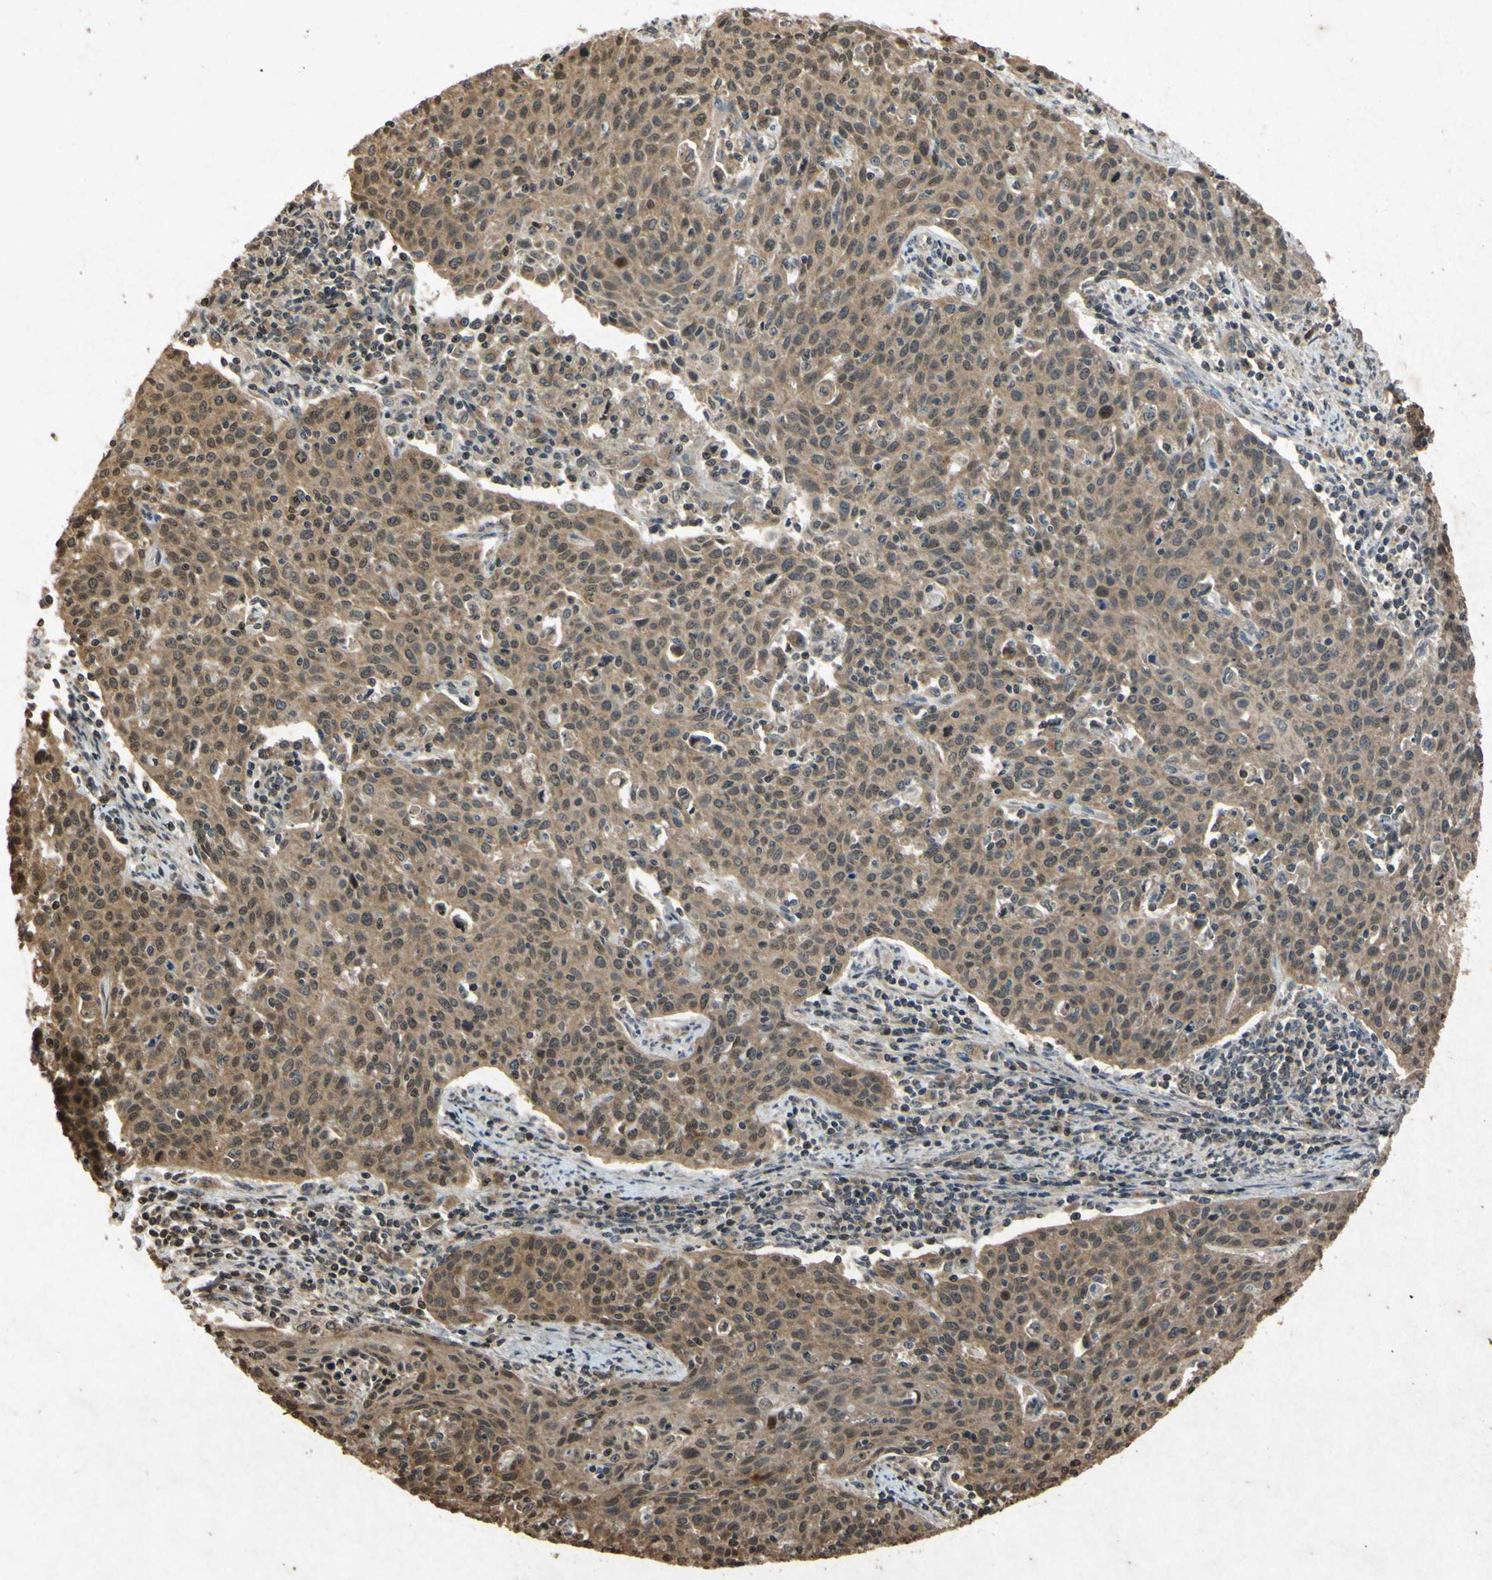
{"staining": {"intensity": "moderate", "quantity": ">75%", "location": "cytoplasmic/membranous,nuclear"}, "tissue": "cervical cancer", "cell_type": "Tumor cells", "image_type": "cancer", "snomed": [{"axis": "morphology", "description": "Squamous cell carcinoma, NOS"}, {"axis": "topography", "description": "Cervix"}], "caption": "A photomicrograph showing moderate cytoplasmic/membranous and nuclear expression in approximately >75% of tumor cells in cervical cancer (squamous cell carcinoma), as visualized by brown immunohistochemical staining.", "gene": "ATP6V1H", "patient": {"sex": "female", "age": 38}}